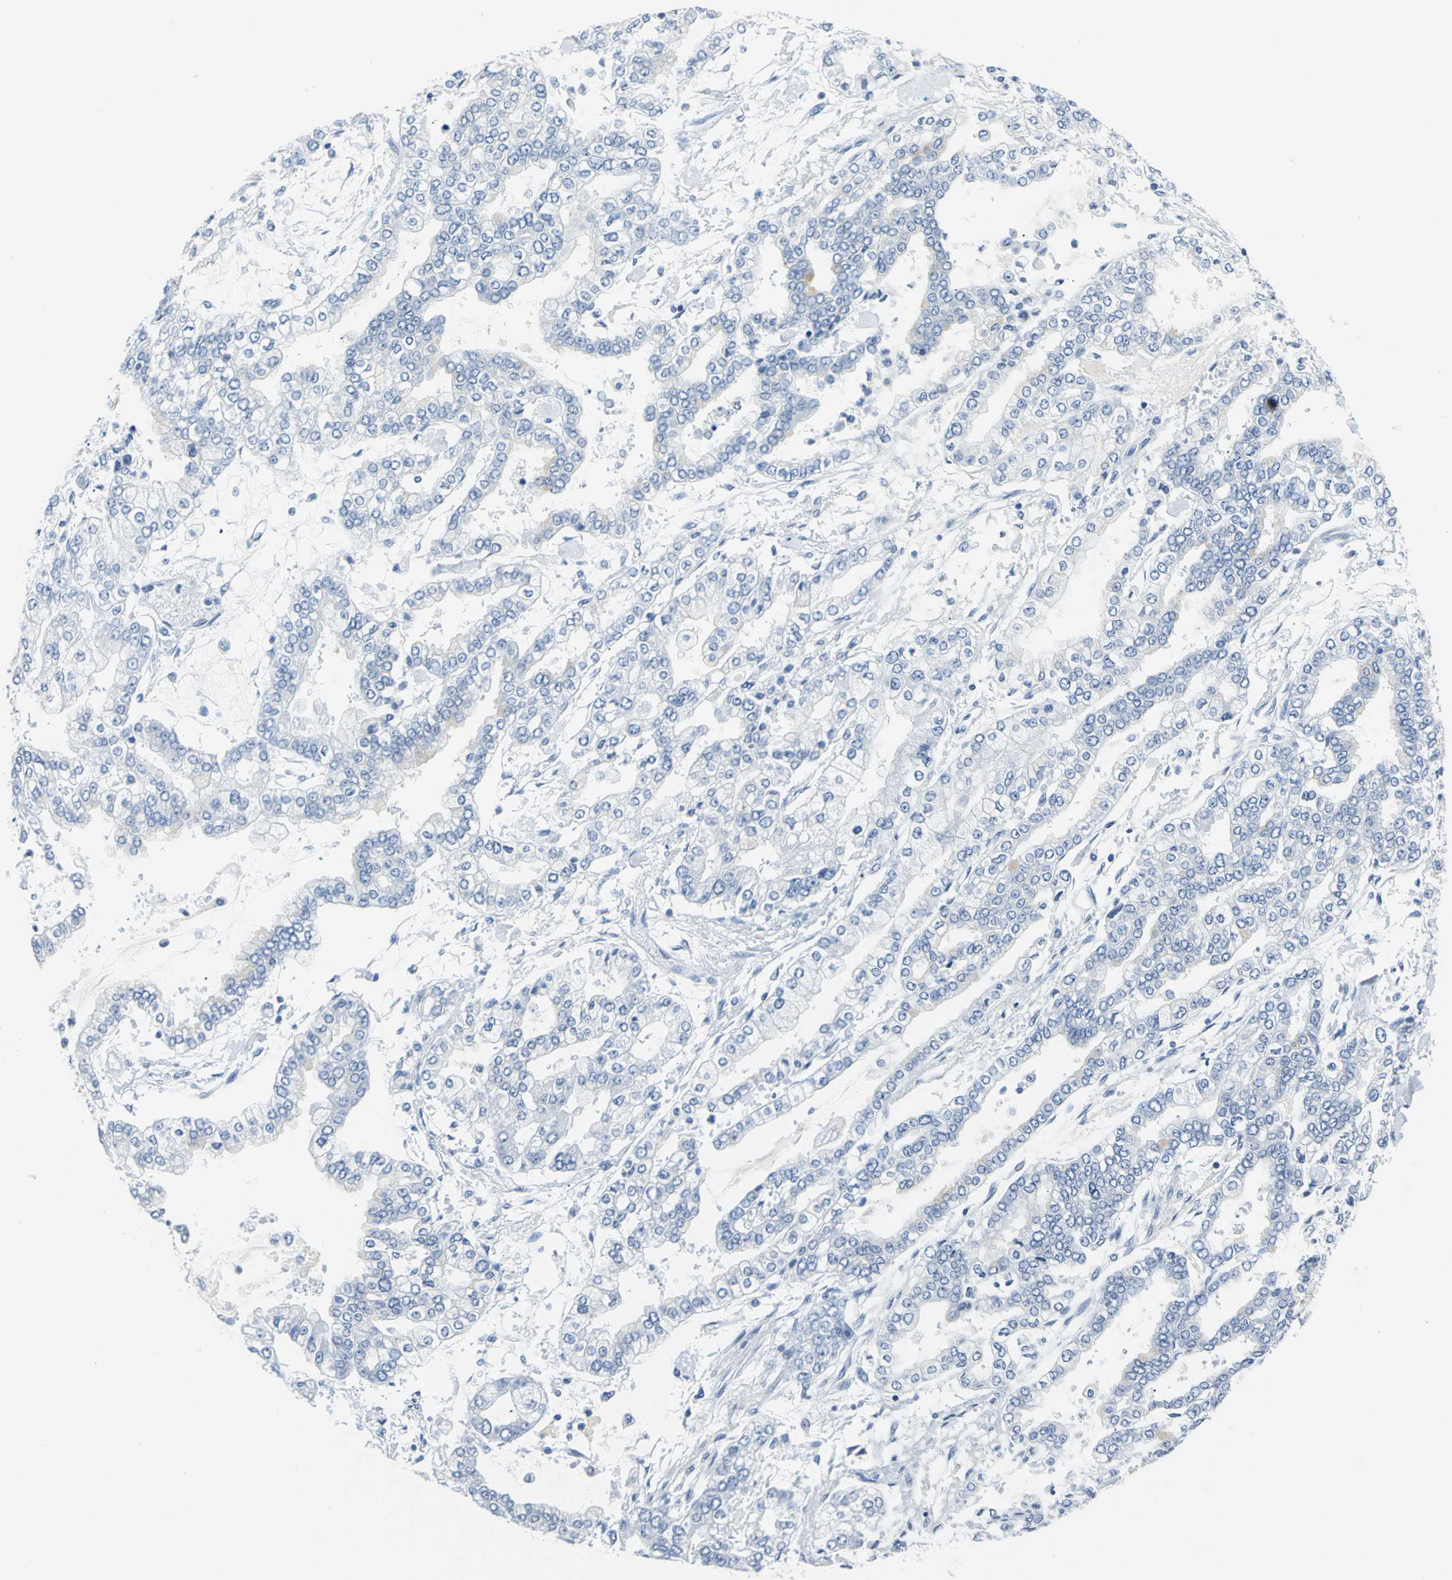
{"staining": {"intensity": "negative", "quantity": "none", "location": "none"}, "tissue": "stomach cancer", "cell_type": "Tumor cells", "image_type": "cancer", "snomed": [{"axis": "morphology", "description": "Normal tissue, NOS"}, {"axis": "morphology", "description": "Adenocarcinoma, NOS"}, {"axis": "topography", "description": "Stomach, upper"}, {"axis": "topography", "description": "Stomach"}], "caption": "This is an IHC photomicrograph of stomach cancer (adenocarcinoma). There is no expression in tumor cells.", "gene": "RIPOR1", "patient": {"sex": "male", "age": 76}}